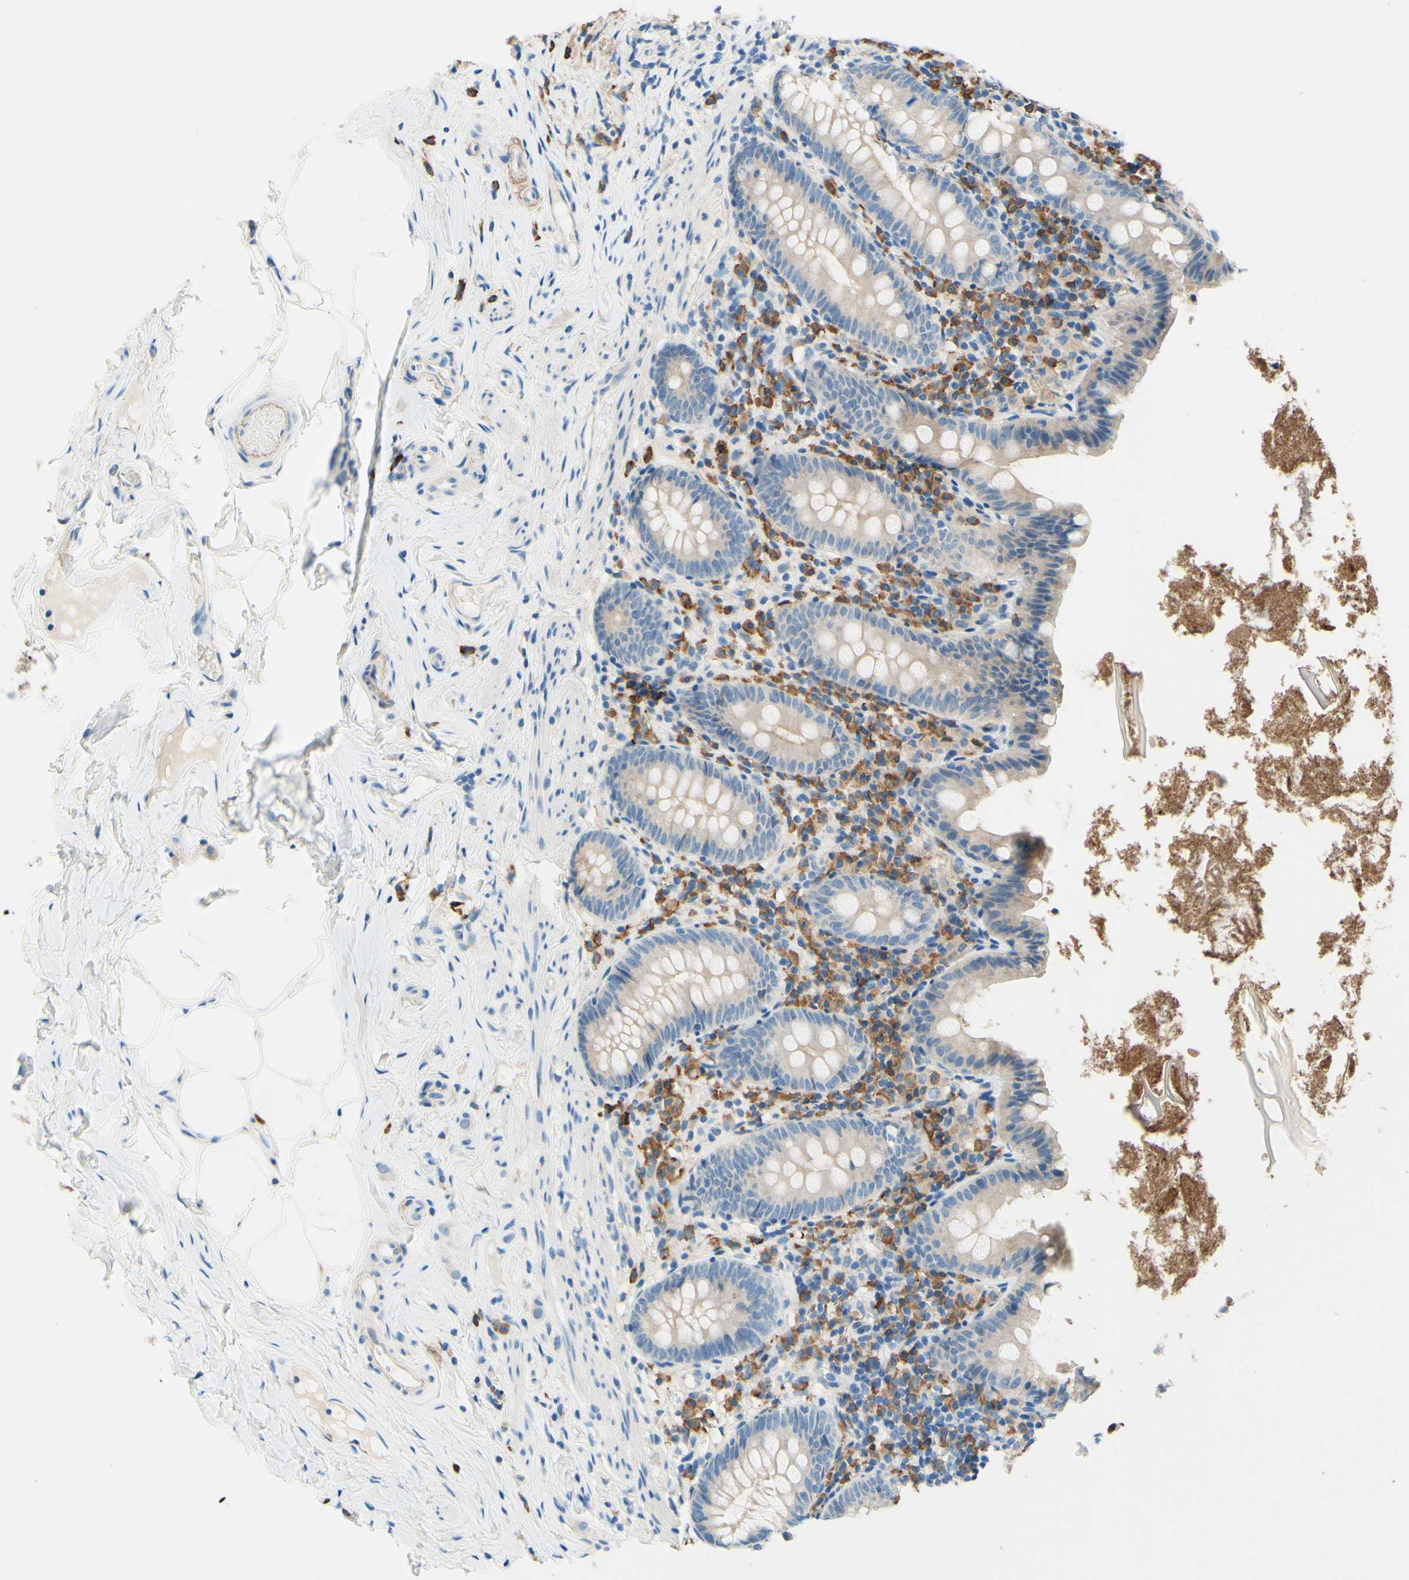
{"staining": {"intensity": "negative", "quantity": "none", "location": "none"}, "tissue": "appendix", "cell_type": "Glandular cells", "image_type": "normal", "snomed": [{"axis": "morphology", "description": "Normal tissue, NOS"}, {"axis": "topography", "description": "Appendix"}], "caption": "Immunohistochemistry (IHC) histopathology image of unremarkable human appendix stained for a protein (brown), which displays no staining in glandular cells.", "gene": "PASD1", "patient": {"sex": "male", "age": 52}}